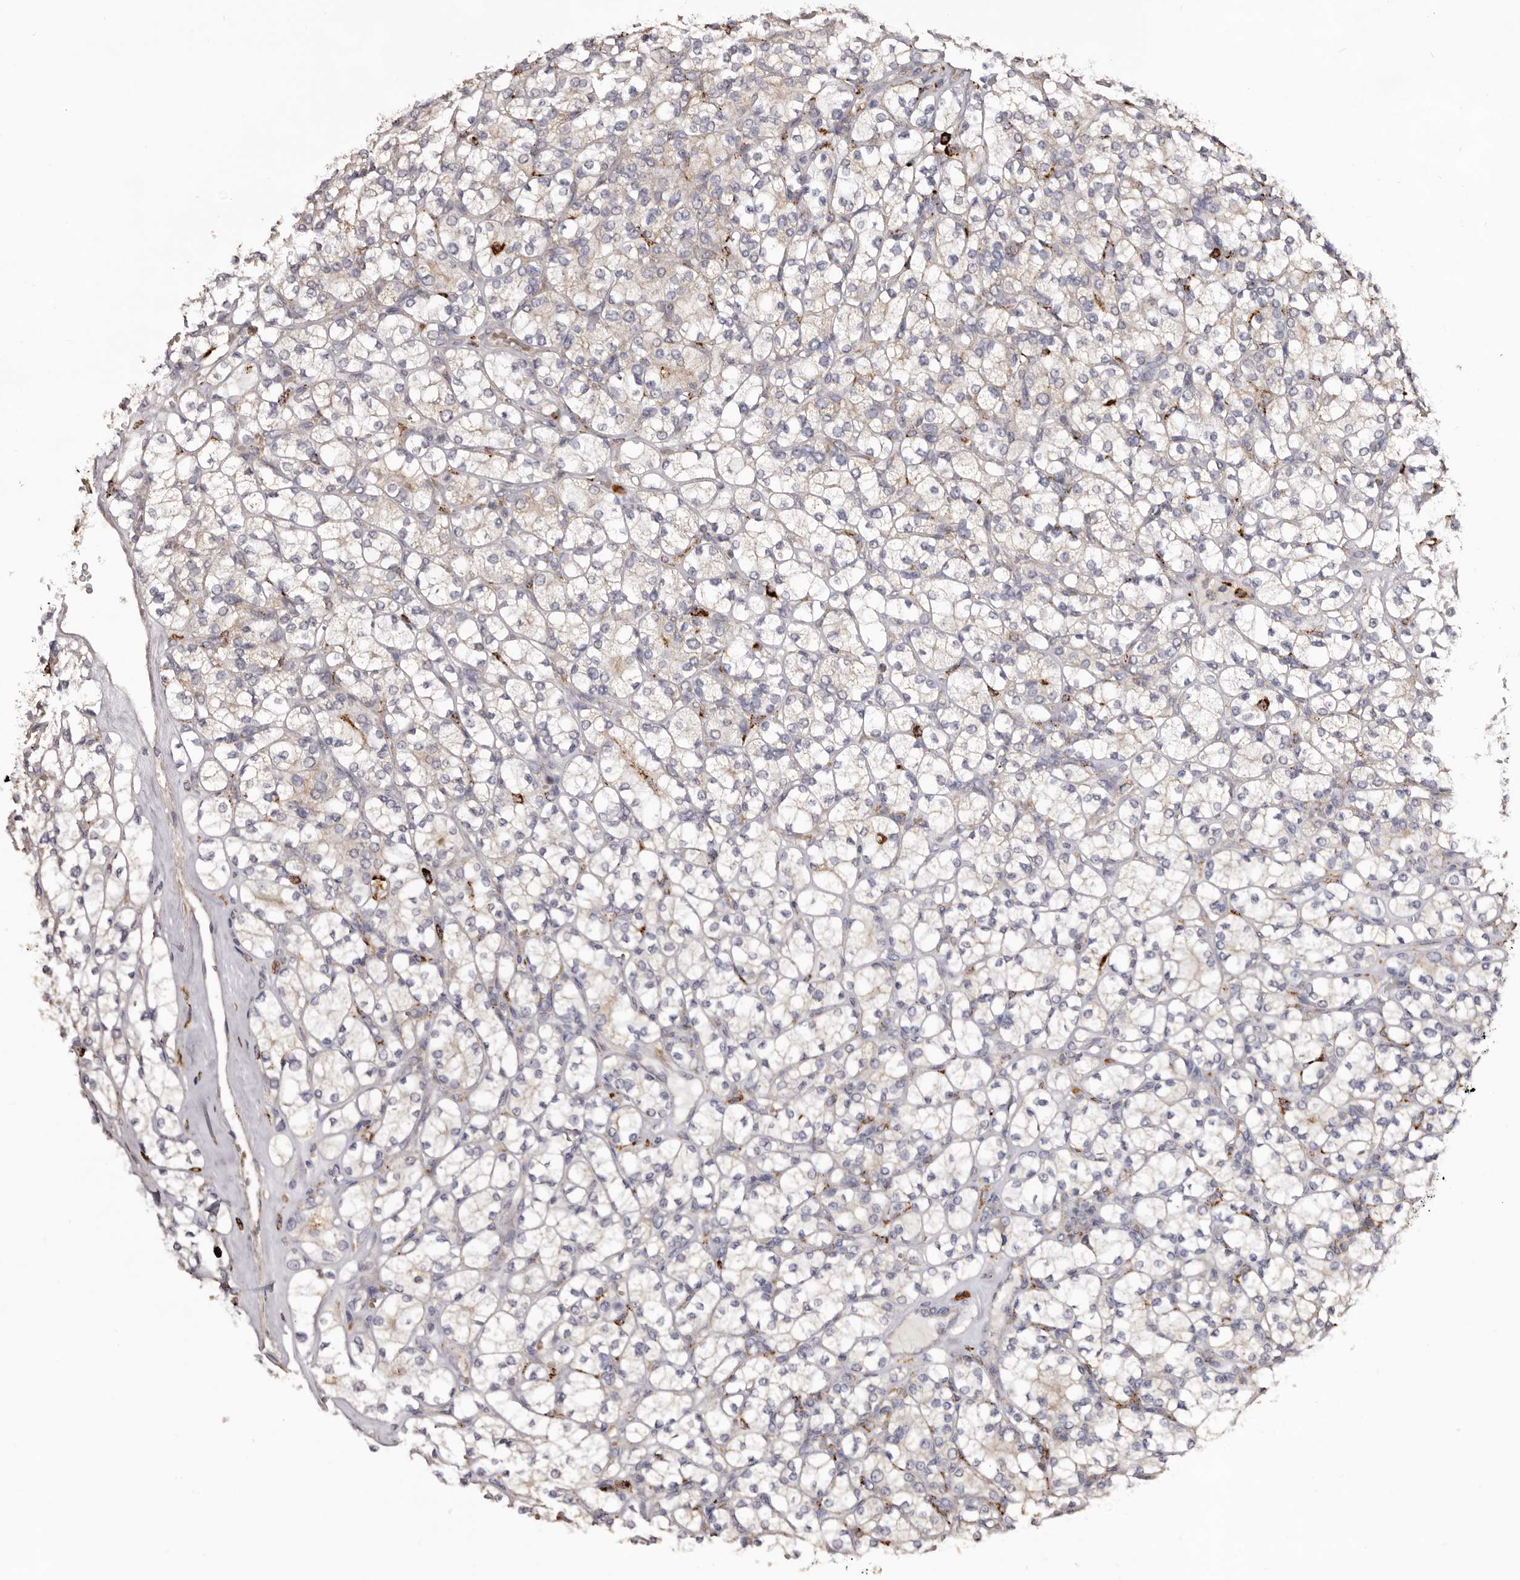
{"staining": {"intensity": "weak", "quantity": "25%-75%", "location": "cytoplasmic/membranous"}, "tissue": "renal cancer", "cell_type": "Tumor cells", "image_type": "cancer", "snomed": [{"axis": "morphology", "description": "Adenocarcinoma, NOS"}, {"axis": "topography", "description": "Kidney"}], "caption": "Protein staining by immunohistochemistry (IHC) exhibits weak cytoplasmic/membranous staining in about 25%-75% of tumor cells in renal cancer. The staining was performed using DAB (3,3'-diaminobenzidine) to visualize the protein expression in brown, while the nuclei were stained in blue with hematoxylin (Magnification: 20x).", "gene": "MECR", "patient": {"sex": "male", "age": 77}}